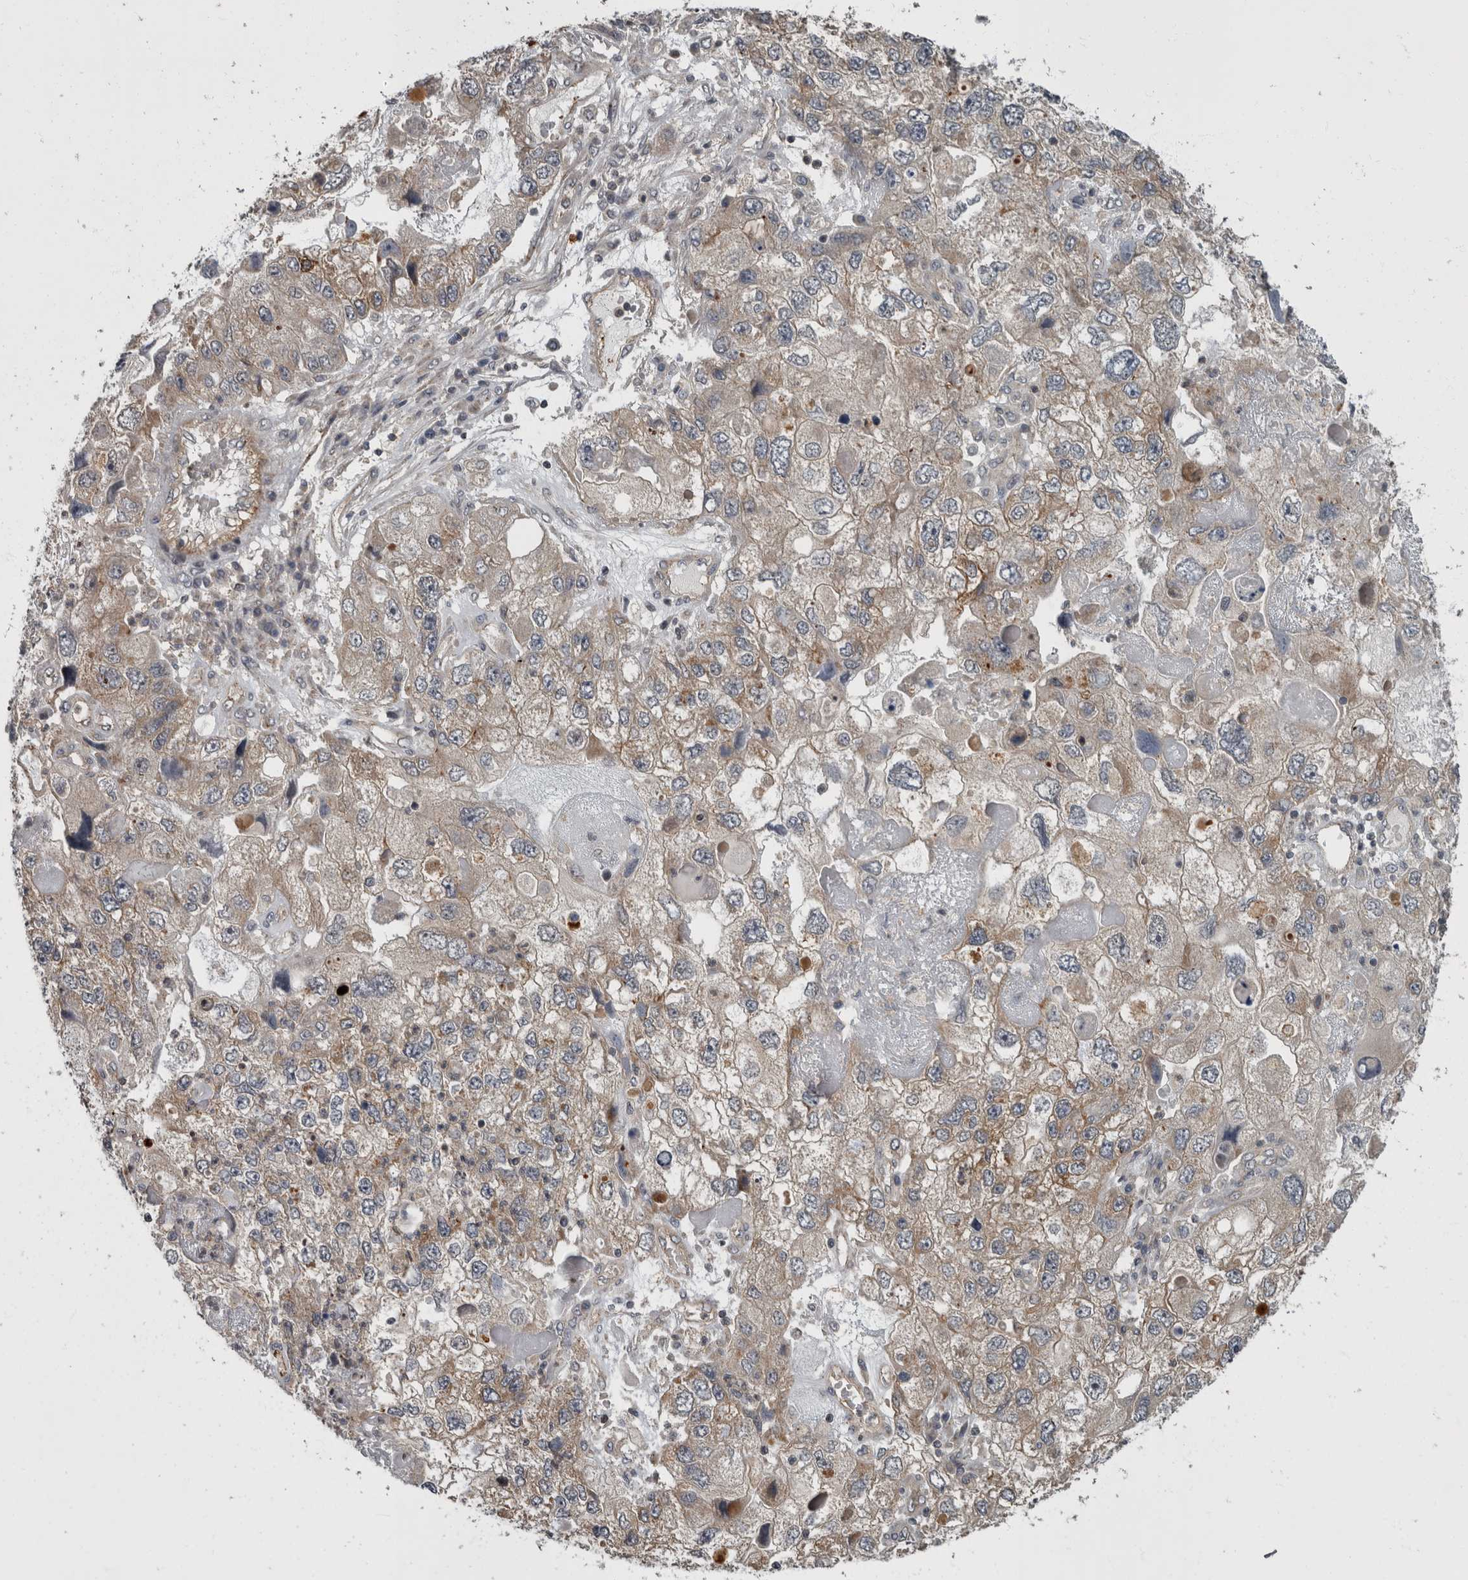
{"staining": {"intensity": "weak", "quantity": "25%-75%", "location": "cytoplasmic/membranous"}, "tissue": "endometrial cancer", "cell_type": "Tumor cells", "image_type": "cancer", "snomed": [{"axis": "morphology", "description": "Adenocarcinoma, NOS"}, {"axis": "topography", "description": "Endometrium"}], "caption": "Immunohistochemistry histopathology image of human adenocarcinoma (endometrial) stained for a protein (brown), which displays low levels of weak cytoplasmic/membranous expression in about 25%-75% of tumor cells.", "gene": "VEGFD", "patient": {"sex": "female", "age": 49}}